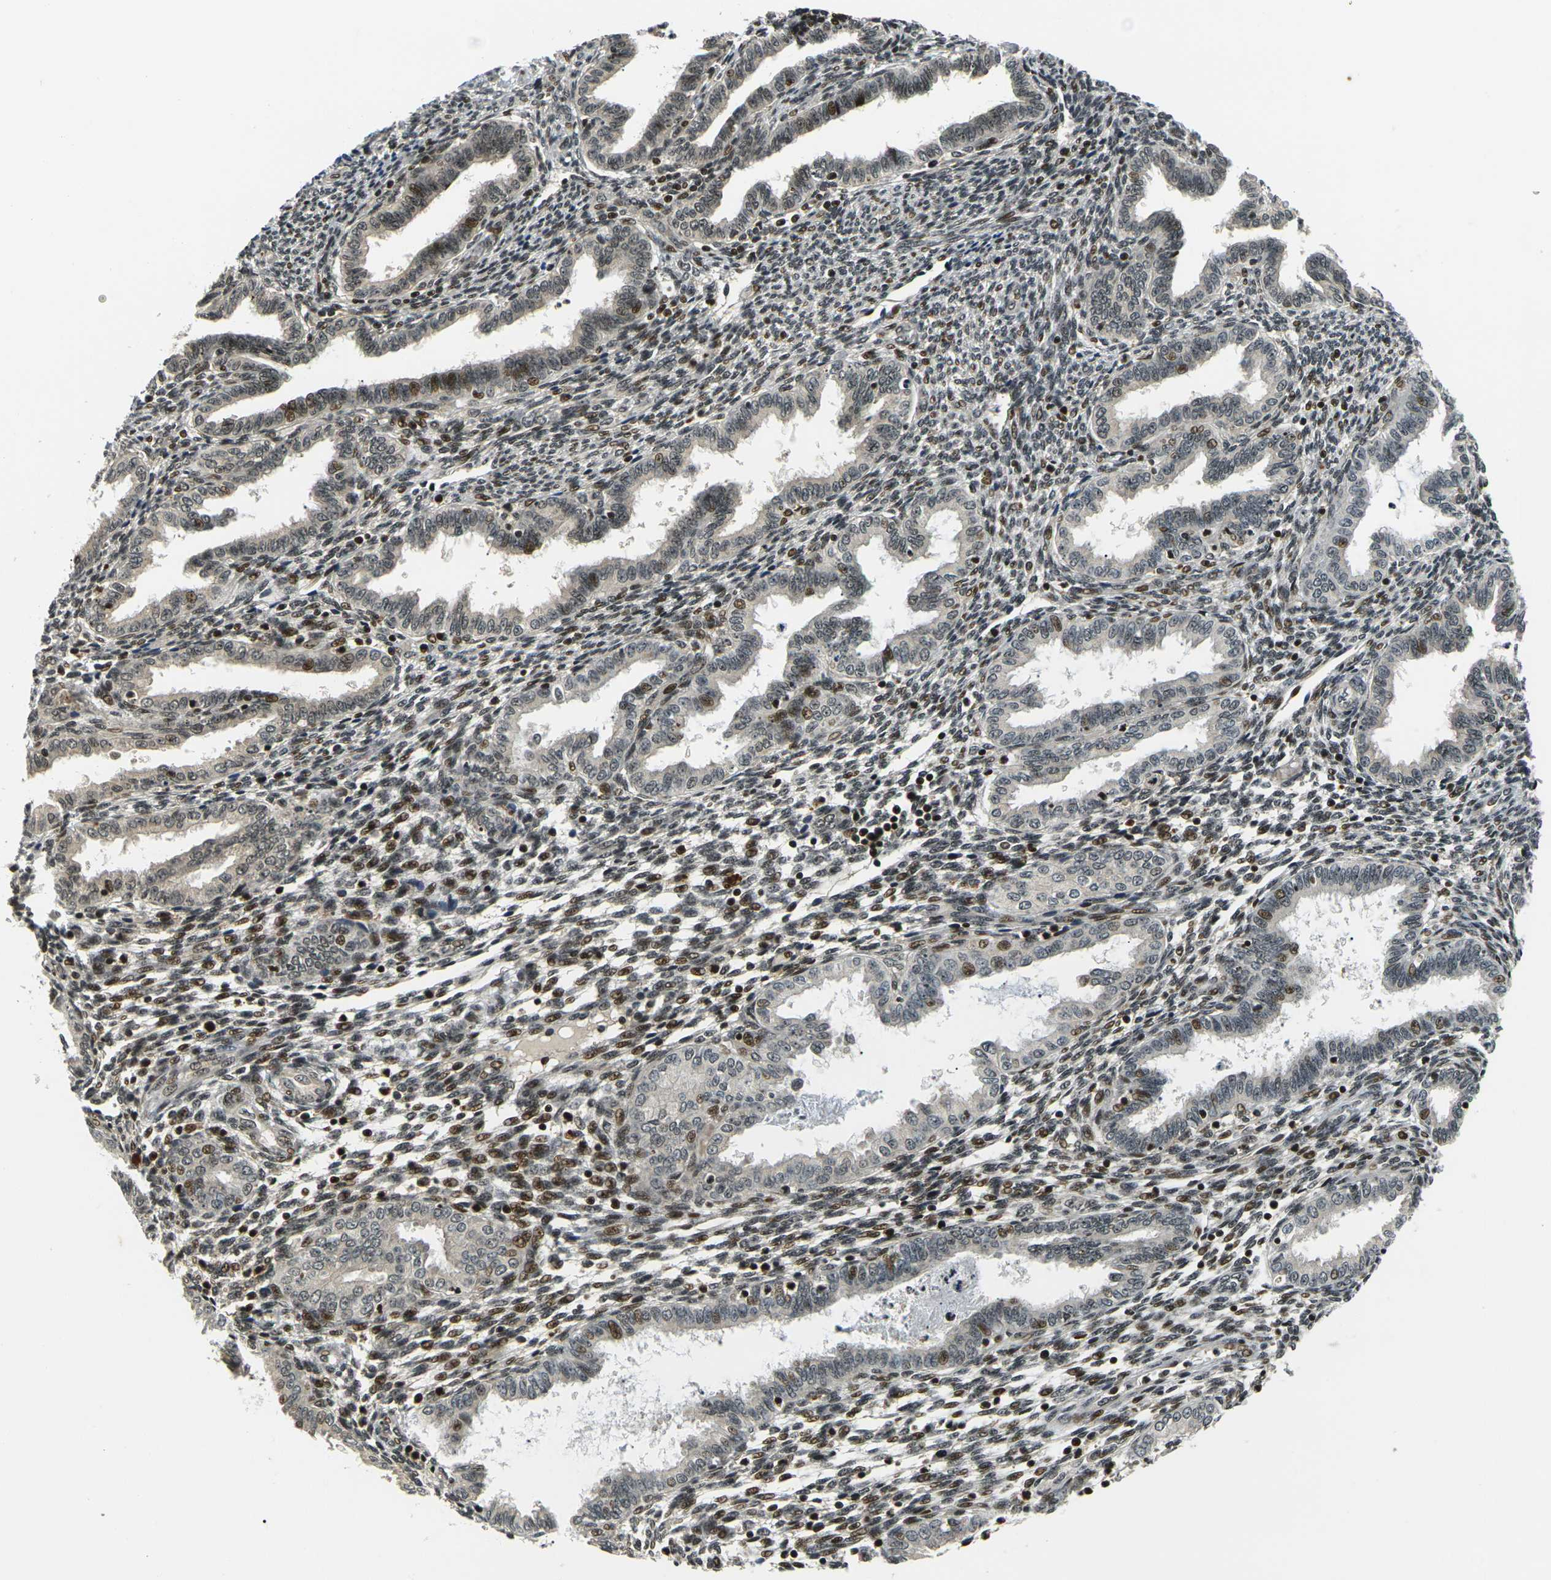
{"staining": {"intensity": "strong", "quantity": ">75%", "location": "nuclear"}, "tissue": "endometrium", "cell_type": "Cells in endometrial stroma", "image_type": "normal", "snomed": [{"axis": "morphology", "description": "Normal tissue, NOS"}, {"axis": "topography", "description": "Endometrium"}], "caption": "Brown immunohistochemical staining in benign endometrium exhibits strong nuclear positivity in about >75% of cells in endometrial stroma. The staining is performed using DAB brown chromogen to label protein expression. The nuclei are counter-stained blue using hematoxylin.", "gene": "ACTL6A", "patient": {"sex": "female", "age": 33}}